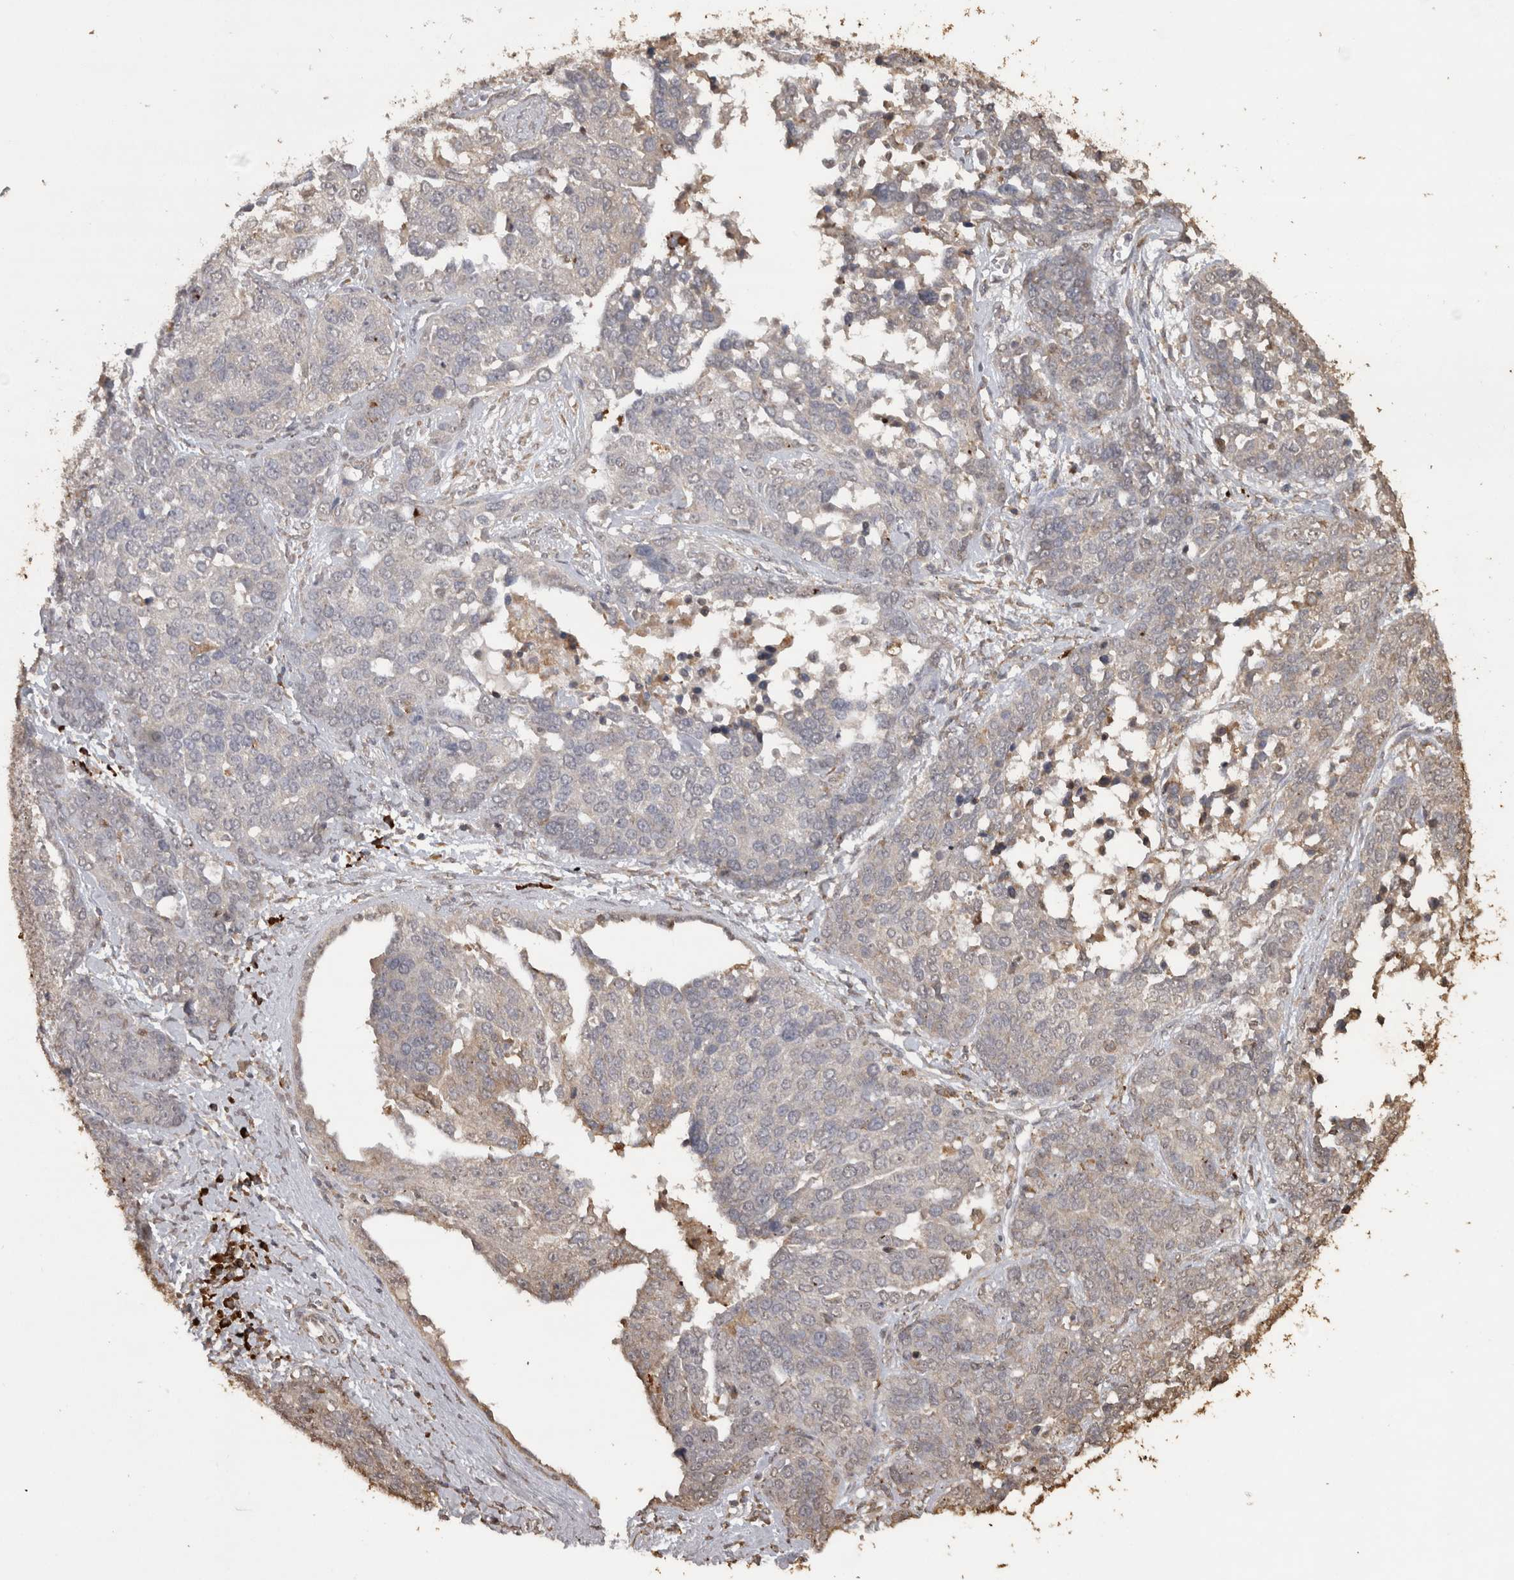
{"staining": {"intensity": "negative", "quantity": "none", "location": "none"}, "tissue": "ovarian cancer", "cell_type": "Tumor cells", "image_type": "cancer", "snomed": [{"axis": "morphology", "description": "Cystadenocarcinoma, serous, NOS"}, {"axis": "topography", "description": "Ovary"}], "caption": "IHC image of neoplastic tissue: ovarian cancer (serous cystadenocarcinoma) stained with DAB shows no significant protein positivity in tumor cells.", "gene": "CRELD2", "patient": {"sex": "female", "age": 44}}